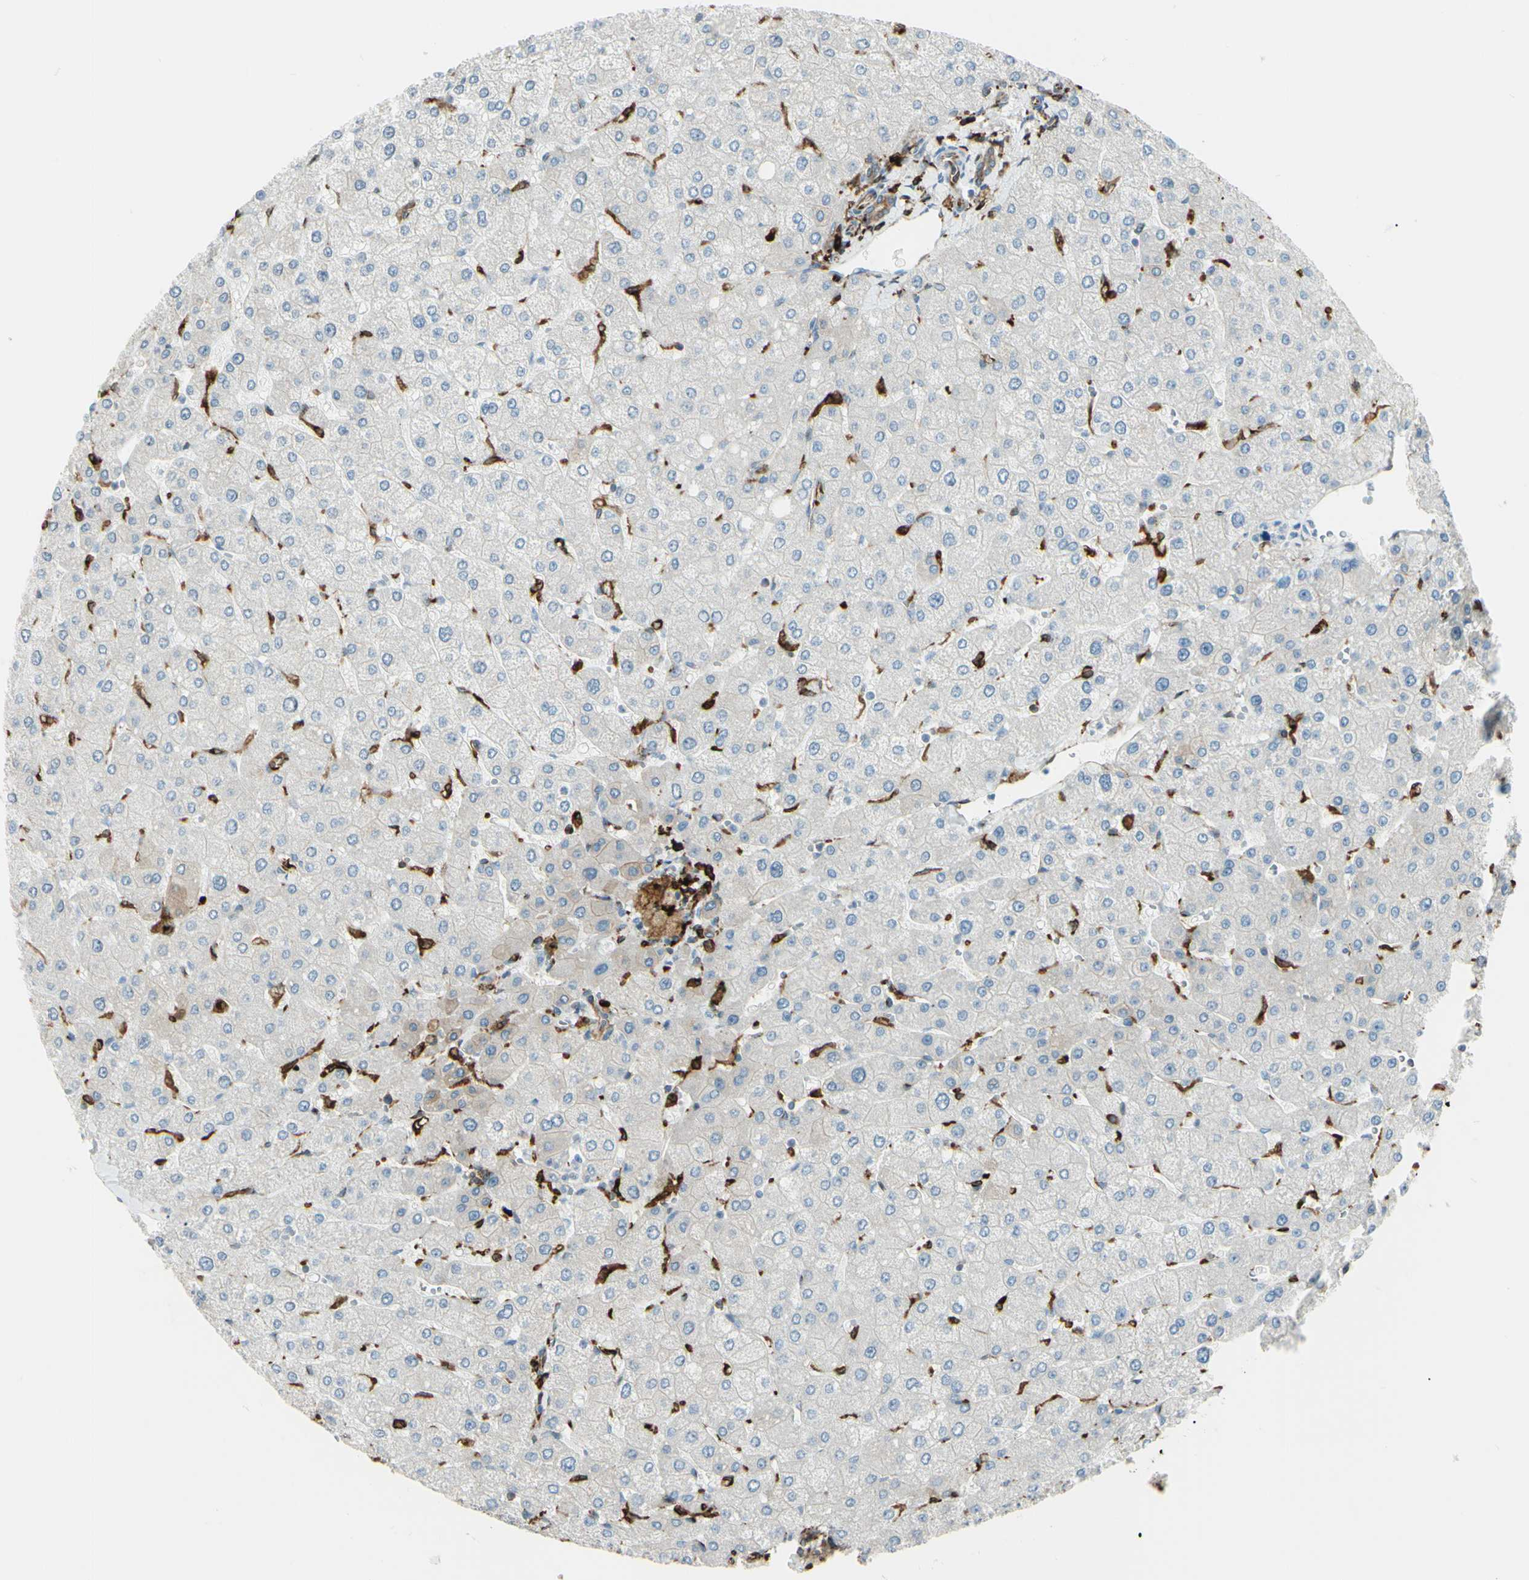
{"staining": {"intensity": "moderate", "quantity": ">75%", "location": "cytoplasmic/membranous"}, "tissue": "liver", "cell_type": "Cholangiocytes", "image_type": "normal", "snomed": [{"axis": "morphology", "description": "Normal tissue, NOS"}, {"axis": "topography", "description": "Liver"}], "caption": "Liver stained with immunohistochemistry (IHC) demonstrates moderate cytoplasmic/membranous staining in about >75% of cholangiocytes. (DAB (3,3'-diaminobenzidine) = brown stain, brightfield microscopy at high magnification).", "gene": "CD74", "patient": {"sex": "male", "age": 55}}